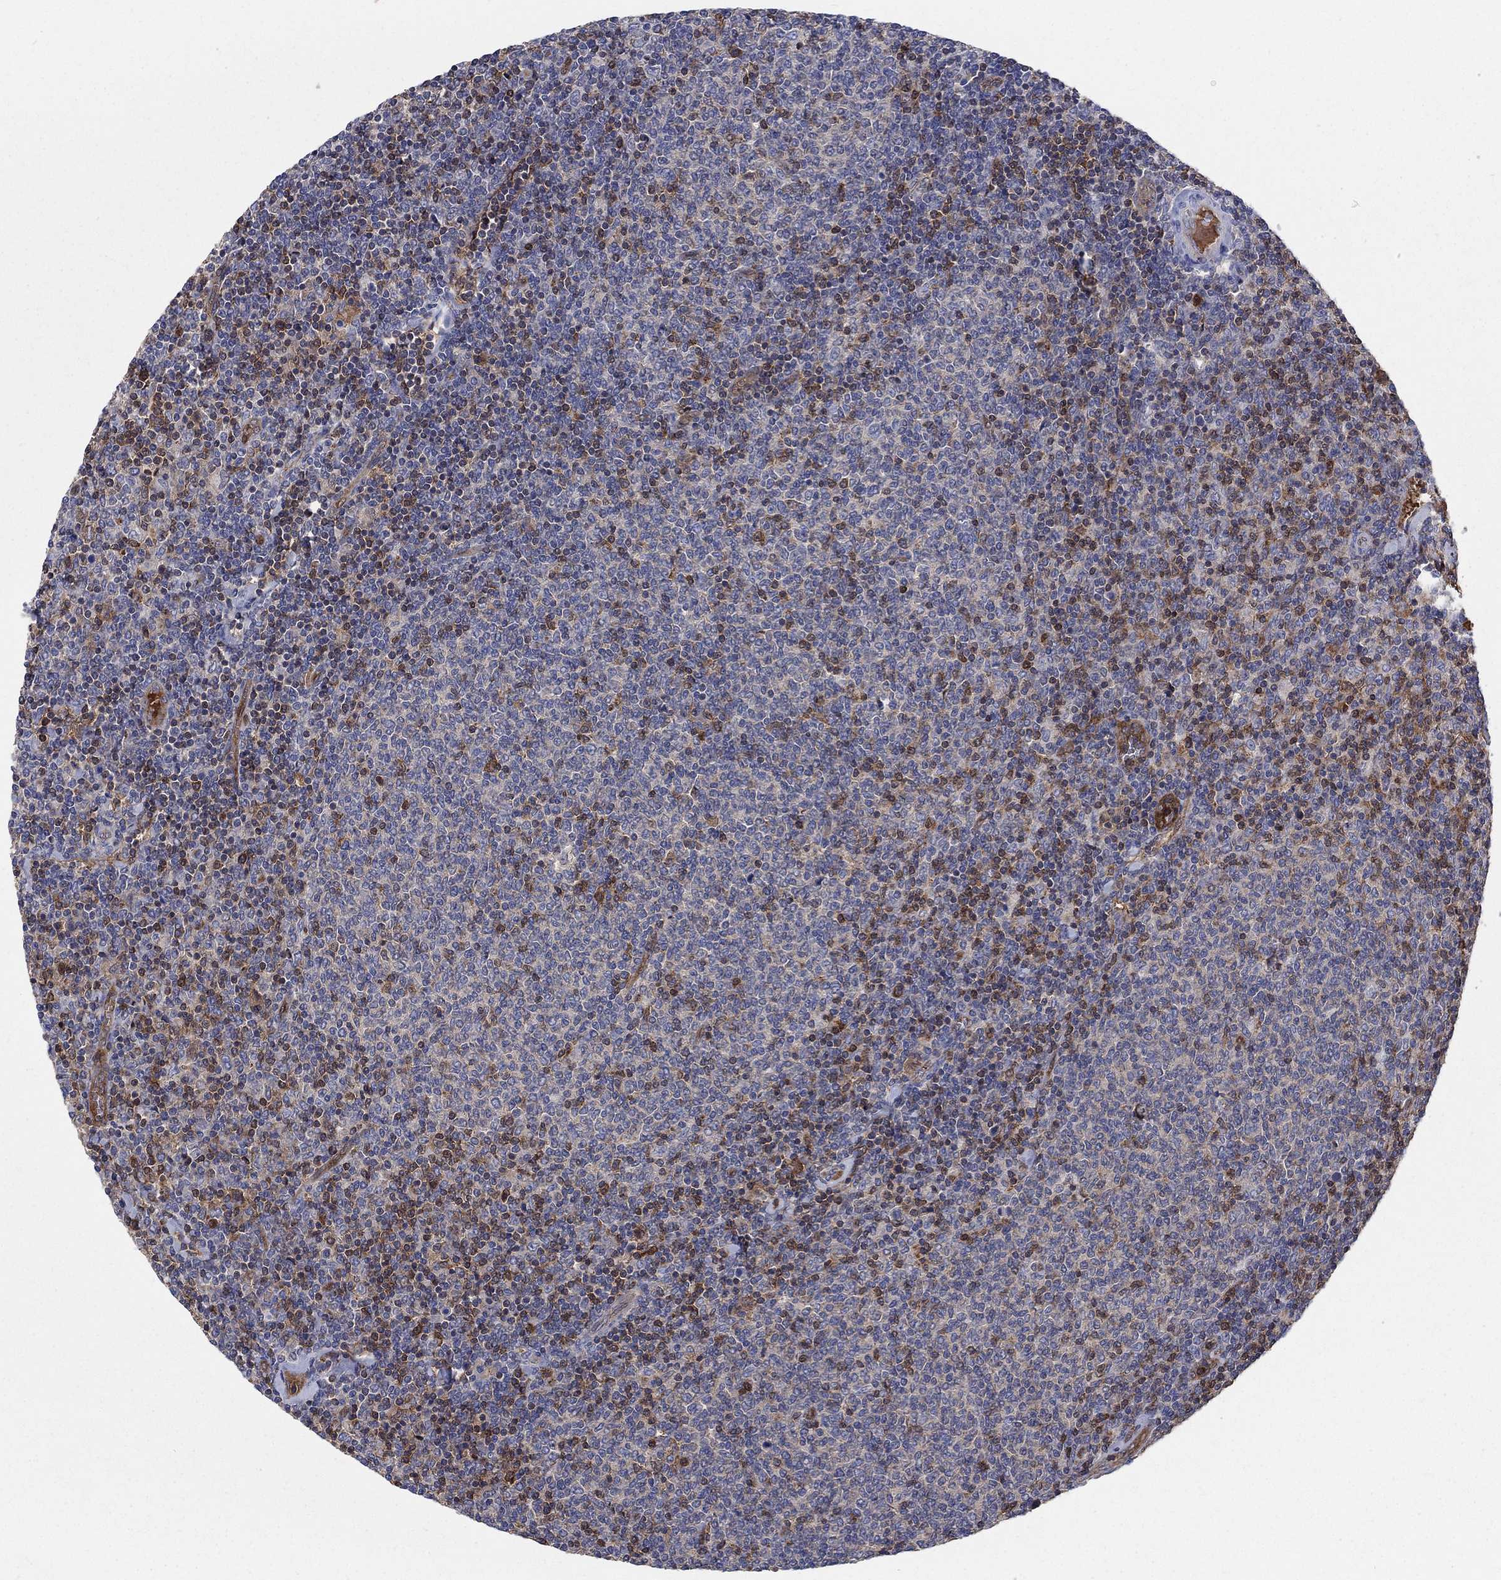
{"staining": {"intensity": "negative", "quantity": "none", "location": "none"}, "tissue": "lymphoma", "cell_type": "Tumor cells", "image_type": "cancer", "snomed": [{"axis": "morphology", "description": "Malignant lymphoma, non-Hodgkin's type, Low grade"}, {"axis": "topography", "description": "Lymph node"}], "caption": "Tumor cells show no significant staining in lymphoma. (IHC, brightfield microscopy, high magnification).", "gene": "AGFG2", "patient": {"sex": "male", "age": 52}}